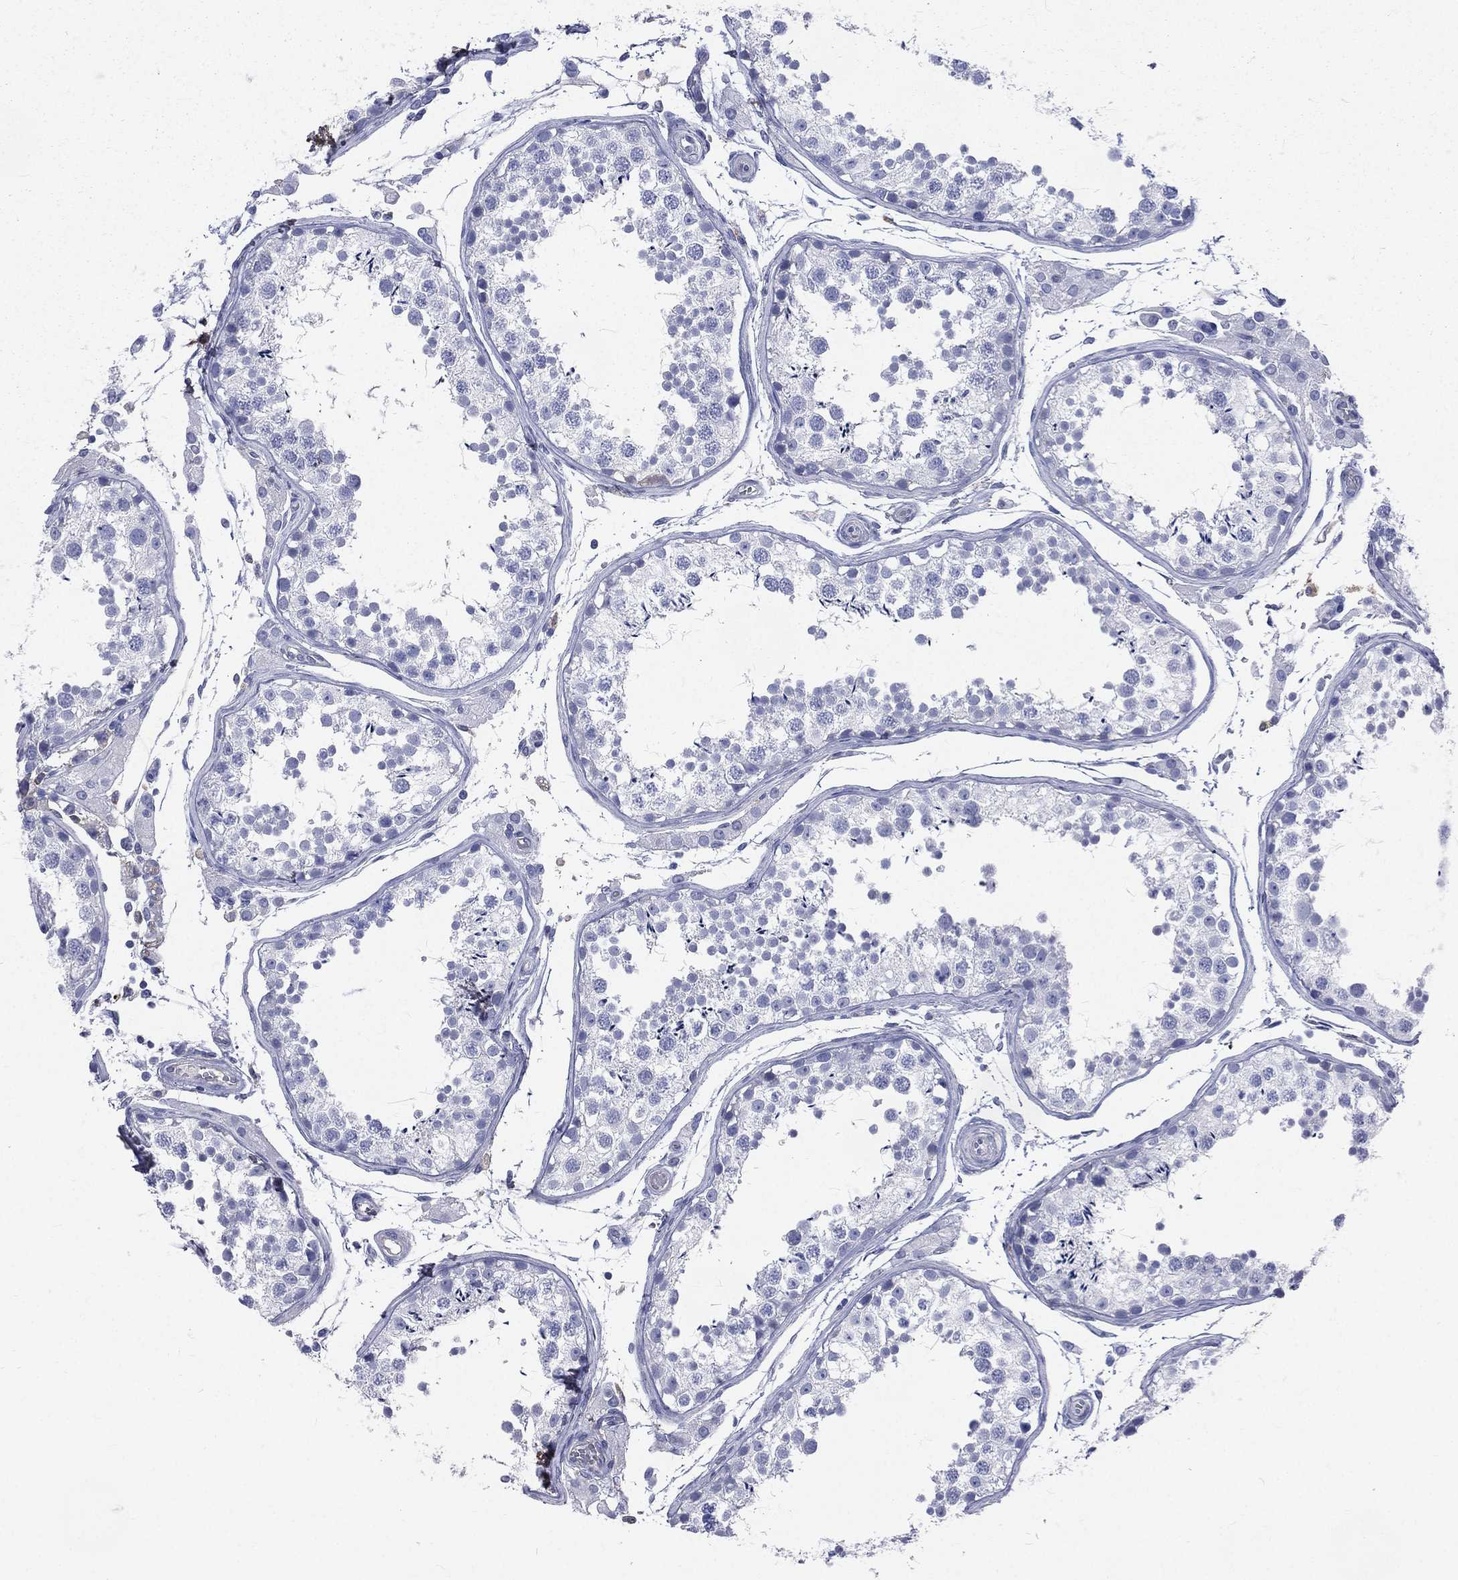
{"staining": {"intensity": "negative", "quantity": "none", "location": "none"}, "tissue": "testis", "cell_type": "Cells in seminiferous ducts", "image_type": "normal", "snomed": [{"axis": "morphology", "description": "Normal tissue, NOS"}, {"axis": "topography", "description": "Testis"}], "caption": "Immunohistochemistry photomicrograph of normal testis: human testis stained with DAB (3,3'-diaminobenzidine) shows no significant protein expression in cells in seminiferous ducts. (IHC, brightfield microscopy, high magnification).", "gene": "BASP1", "patient": {"sex": "male", "age": 29}}